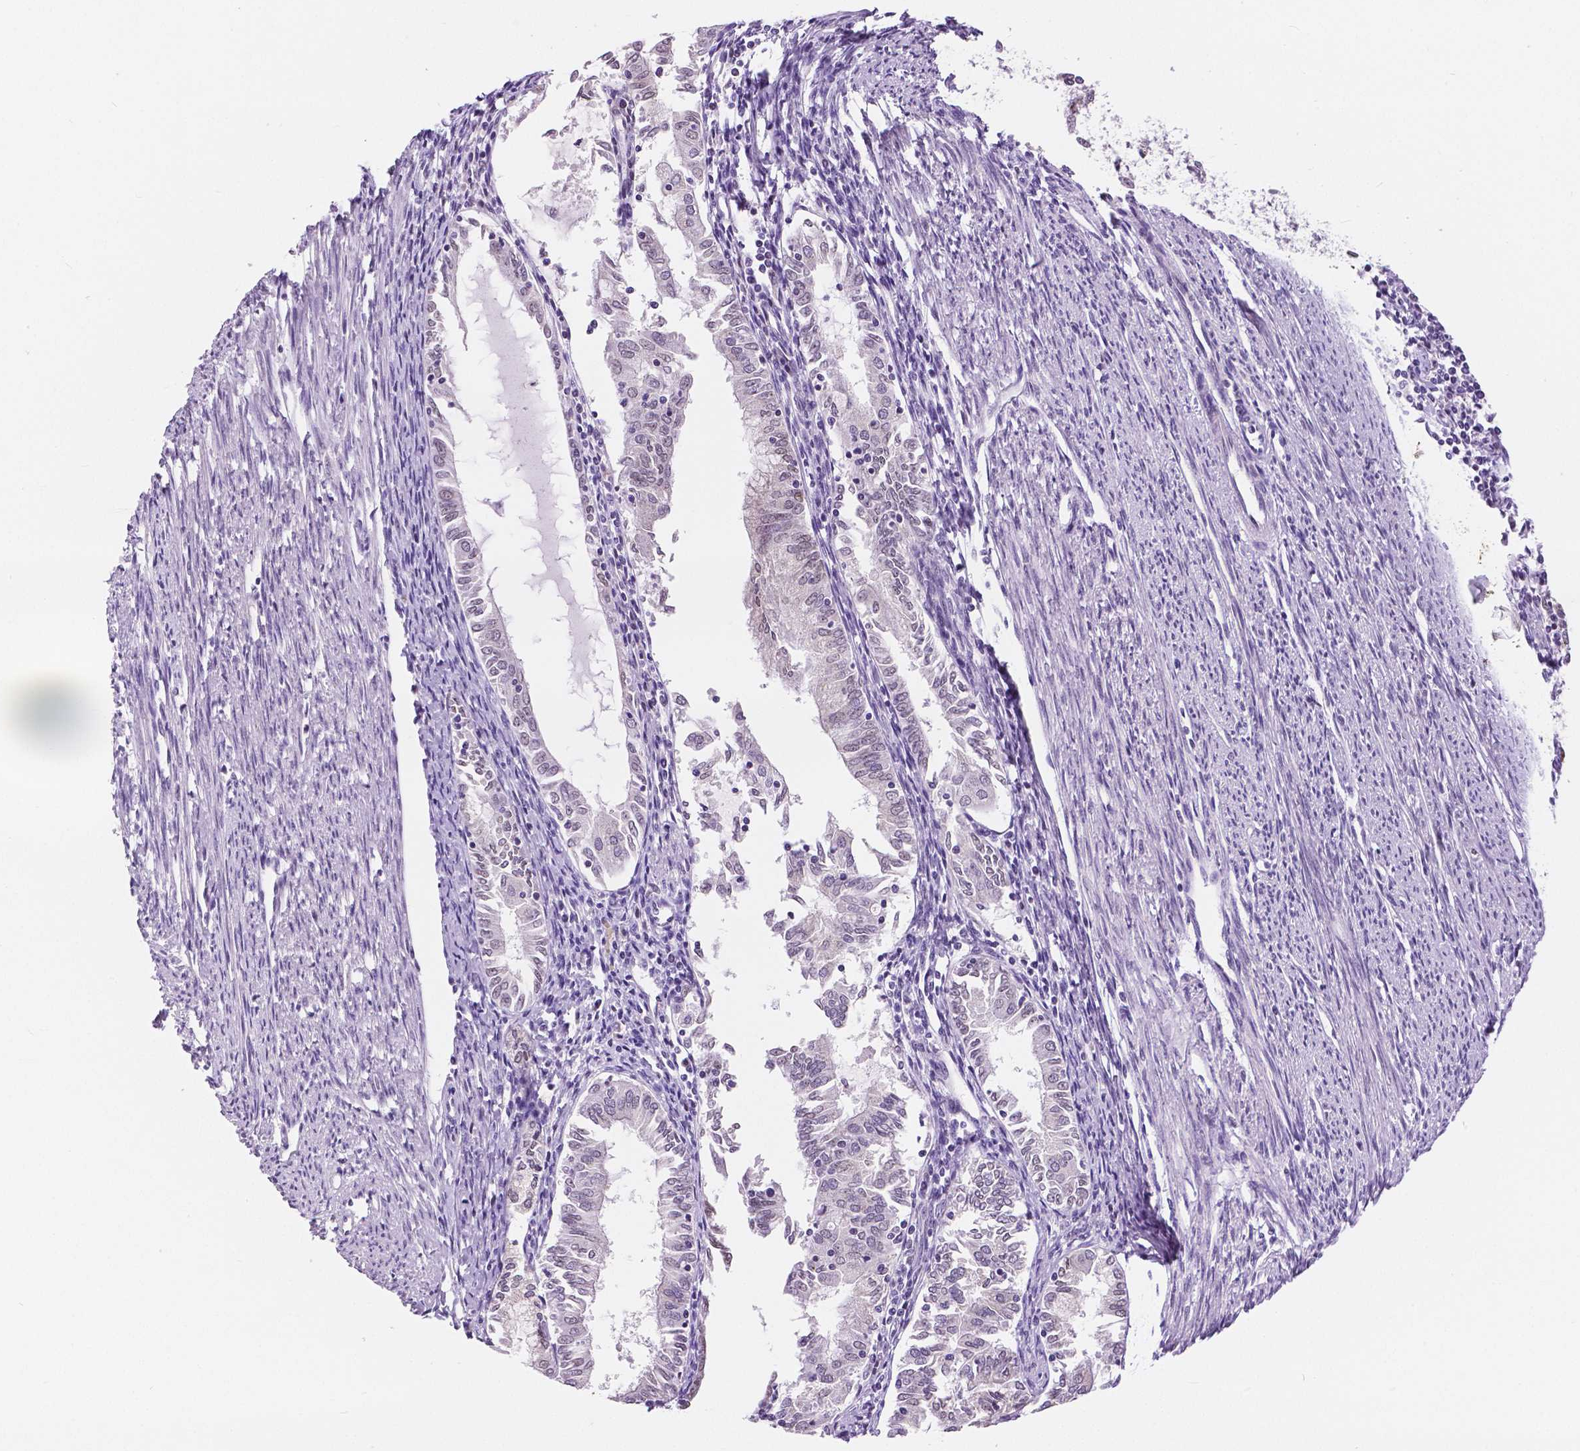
{"staining": {"intensity": "negative", "quantity": "none", "location": "none"}, "tissue": "endometrial cancer", "cell_type": "Tumor cells", "image_type": "cancer", "snomed": [{"axis": "morphology", "description": "Adenocarcinoma, NOS"}, {"axis": "topography", "description": "Endometrium"}], "caption": "Immunohistochemical staining of endometrial adenocarcinoma shows no significant expression in tumor cells.", "gene": "NHP2", "patient": {"sex": "female", "age": 79}}